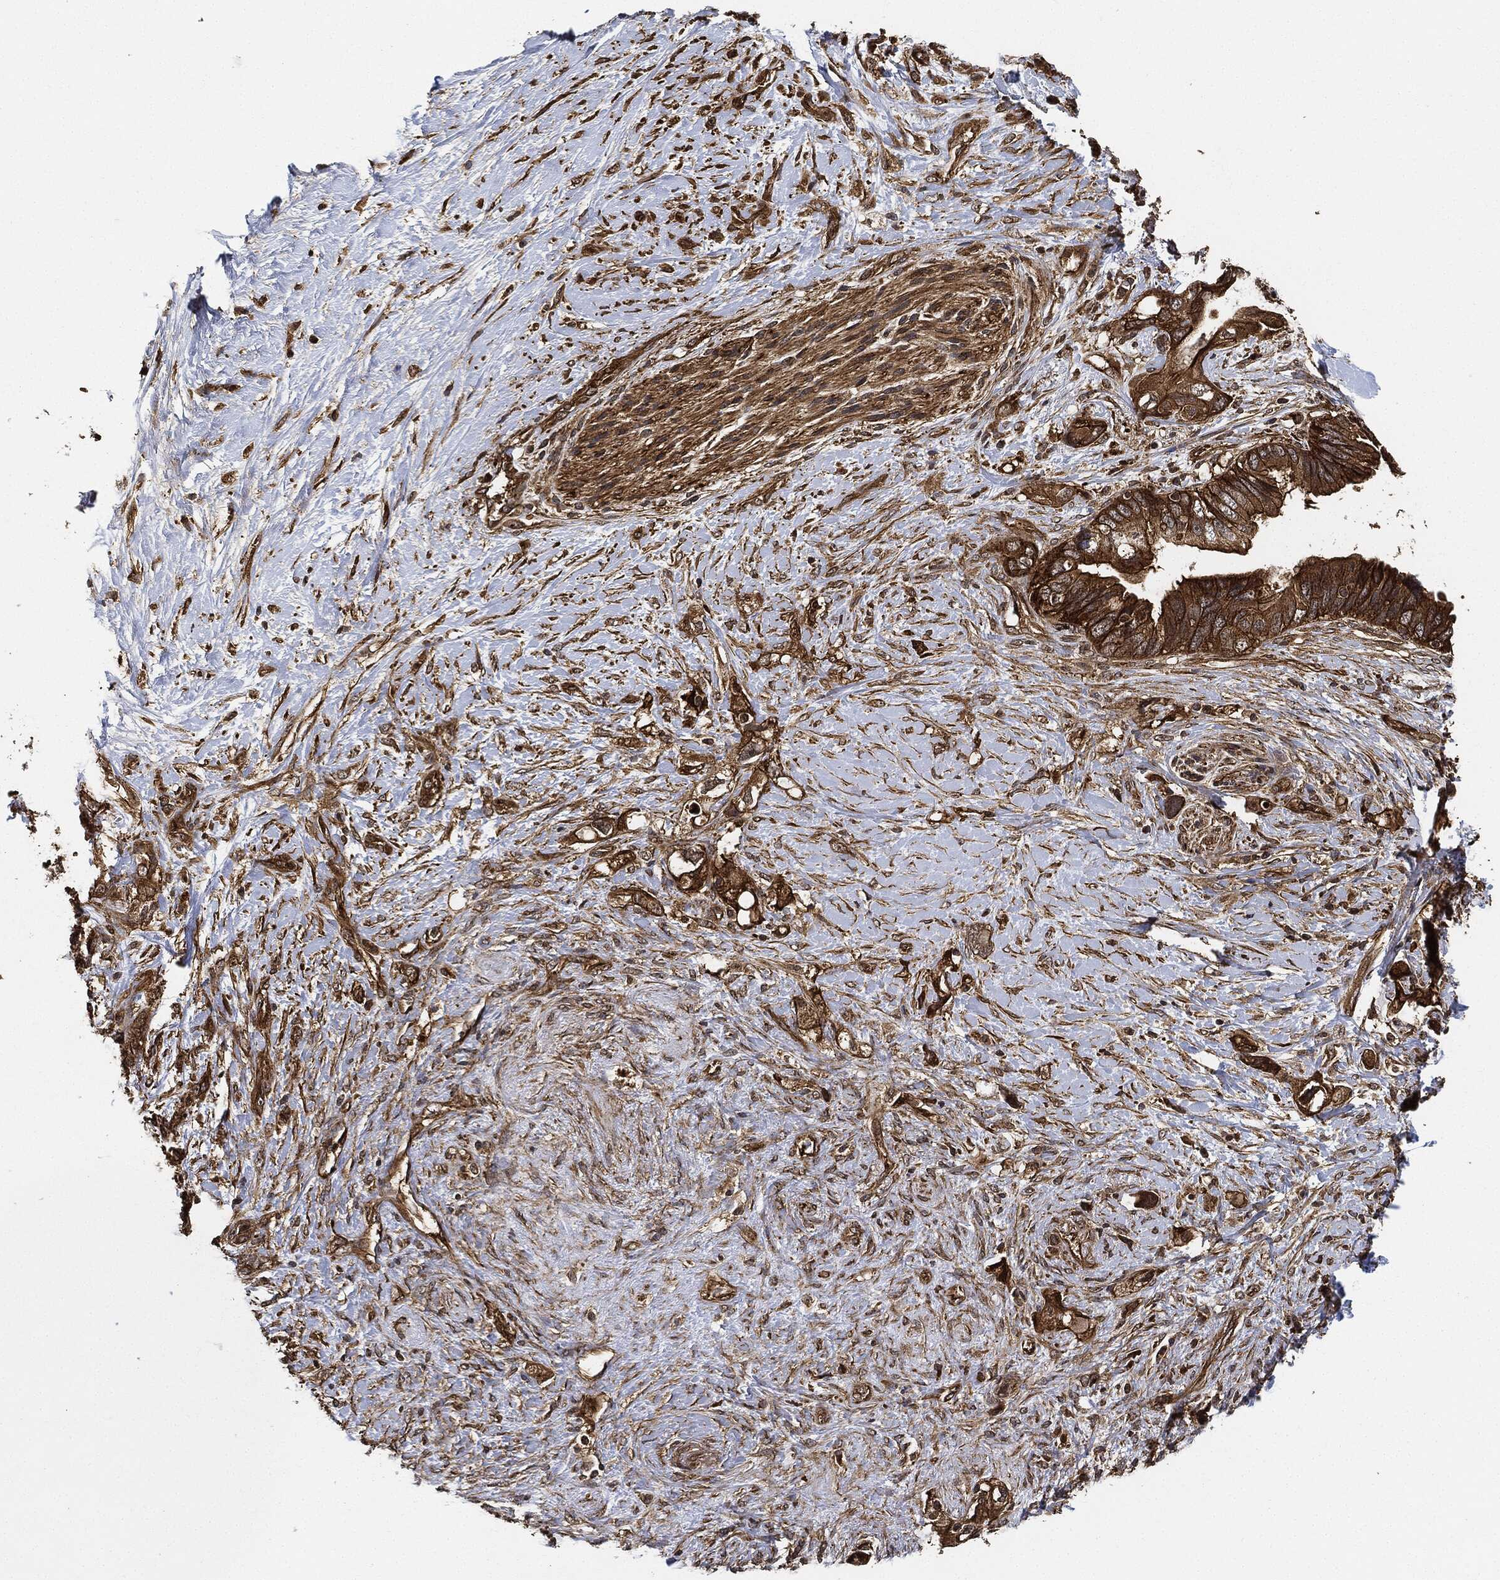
{"staining": {"intensity": "strong", "quantity": ">75%", "location": "cytoplasmic/membranous"}, "tissue": "pancreatic cancer", "cell_type": "Tumor cells", "image_type": "cancer", "snomed": [{"axis": "morphology", "description": "Adenocarcinoma, NOS"}, {"axis": "topography", "description": "Pancreas"}], "caption": "Pancreatic cancer (adenocarcinoma) tissue displays strong cytoplasmic/membranous expression in approximately >75% of tumor cells", "gene": "CEP290", "patient": {"sex": "female", "age": 56}}